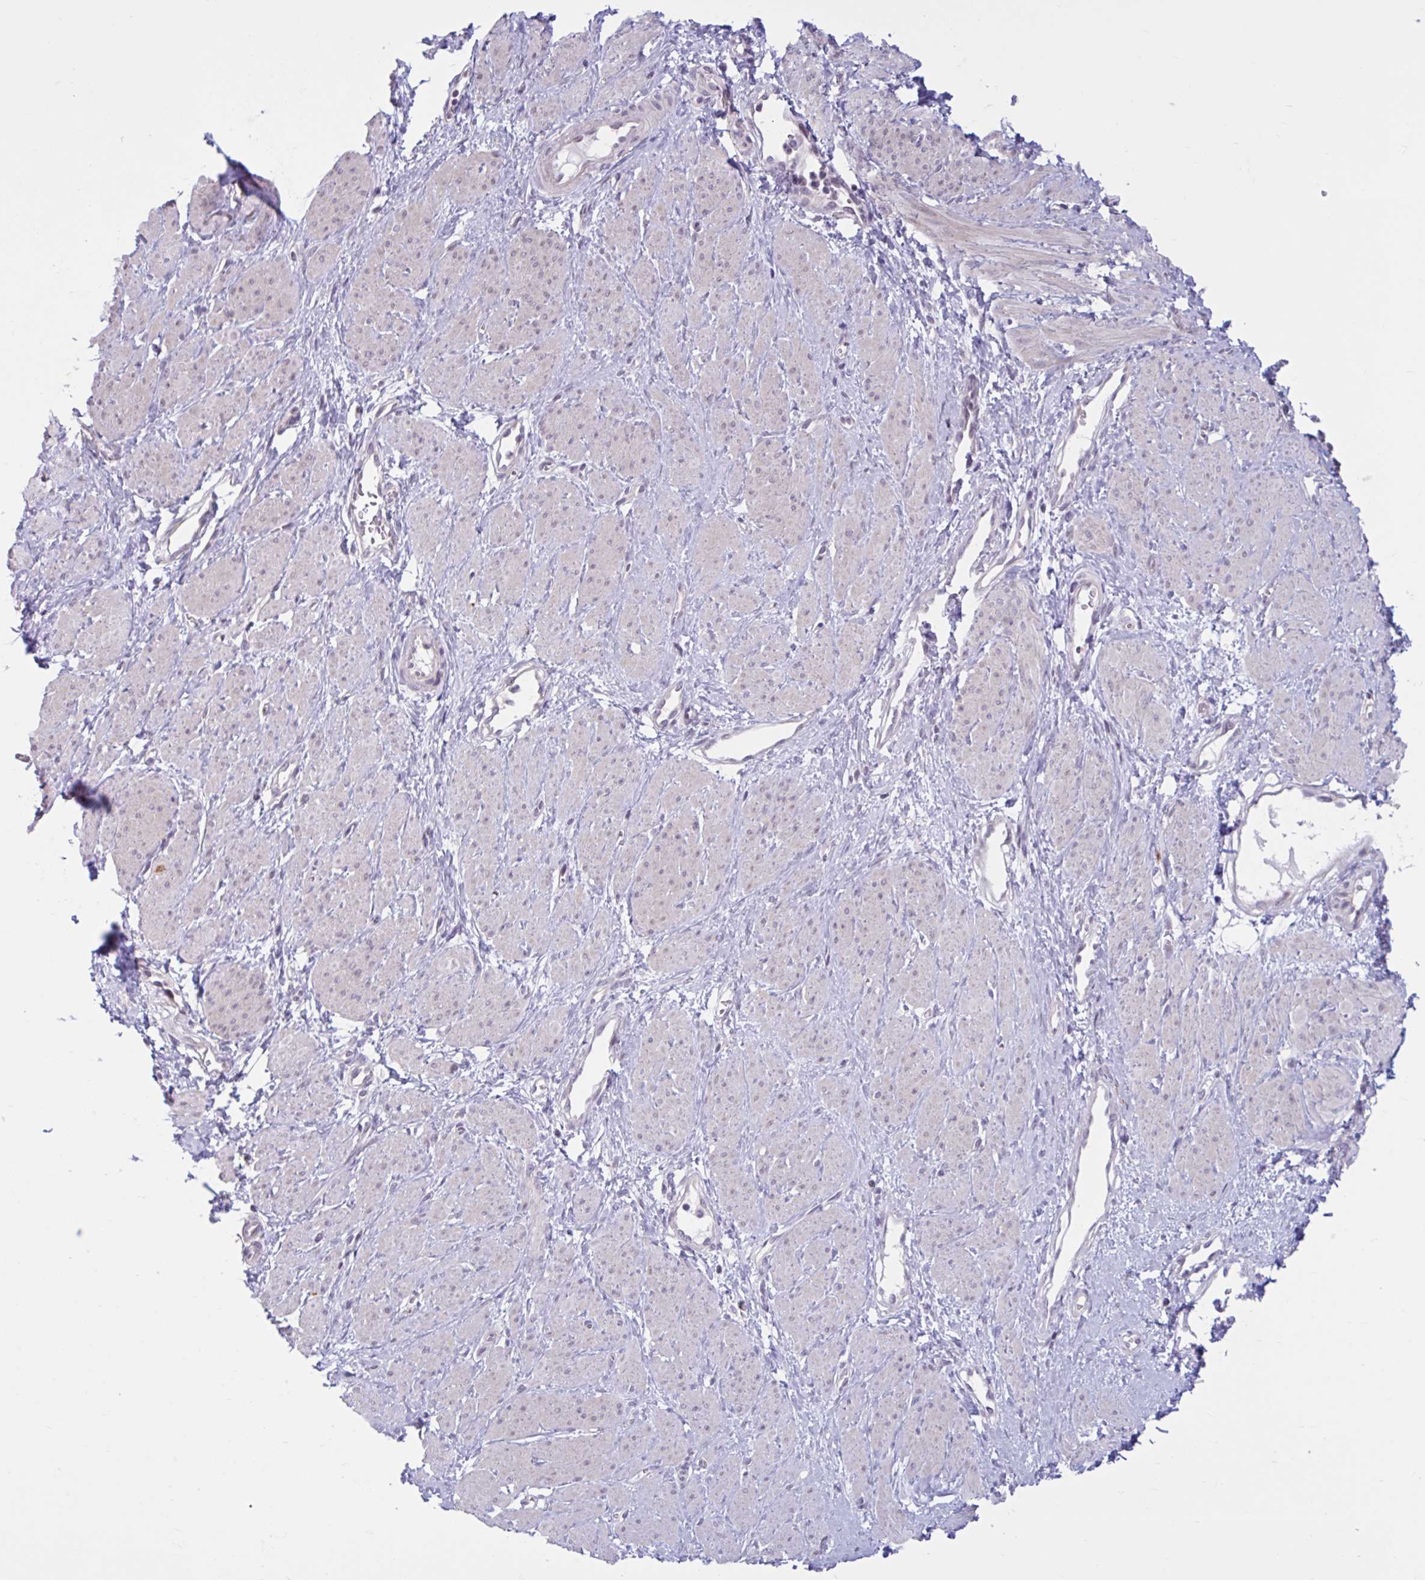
{"staining": {"intensity": "negative", "quantity": "none", "location": "none"}, "tissue": "smooth muscle", "cell_type": "Smooth muscle cells", "image_type": "normal", "snomed": [{"axis": "morphology", "description": "Normal tissue, NOS"}, {"axis": "topography", "description": "Smooth muscle"}, {"axis": "topography", "description": "Uterus"}], "caption": "Smooth muscle cells are negative for brown protein staining in benign smooth muscle. Brightfield microscopy of IHC stained with DAB (3,3'-diaminobenzidine) (brown) and hematoxylin (blue), captured at high magnification.", "gene": "CDH19", "patient": {"sex": "female", "age": 39}}